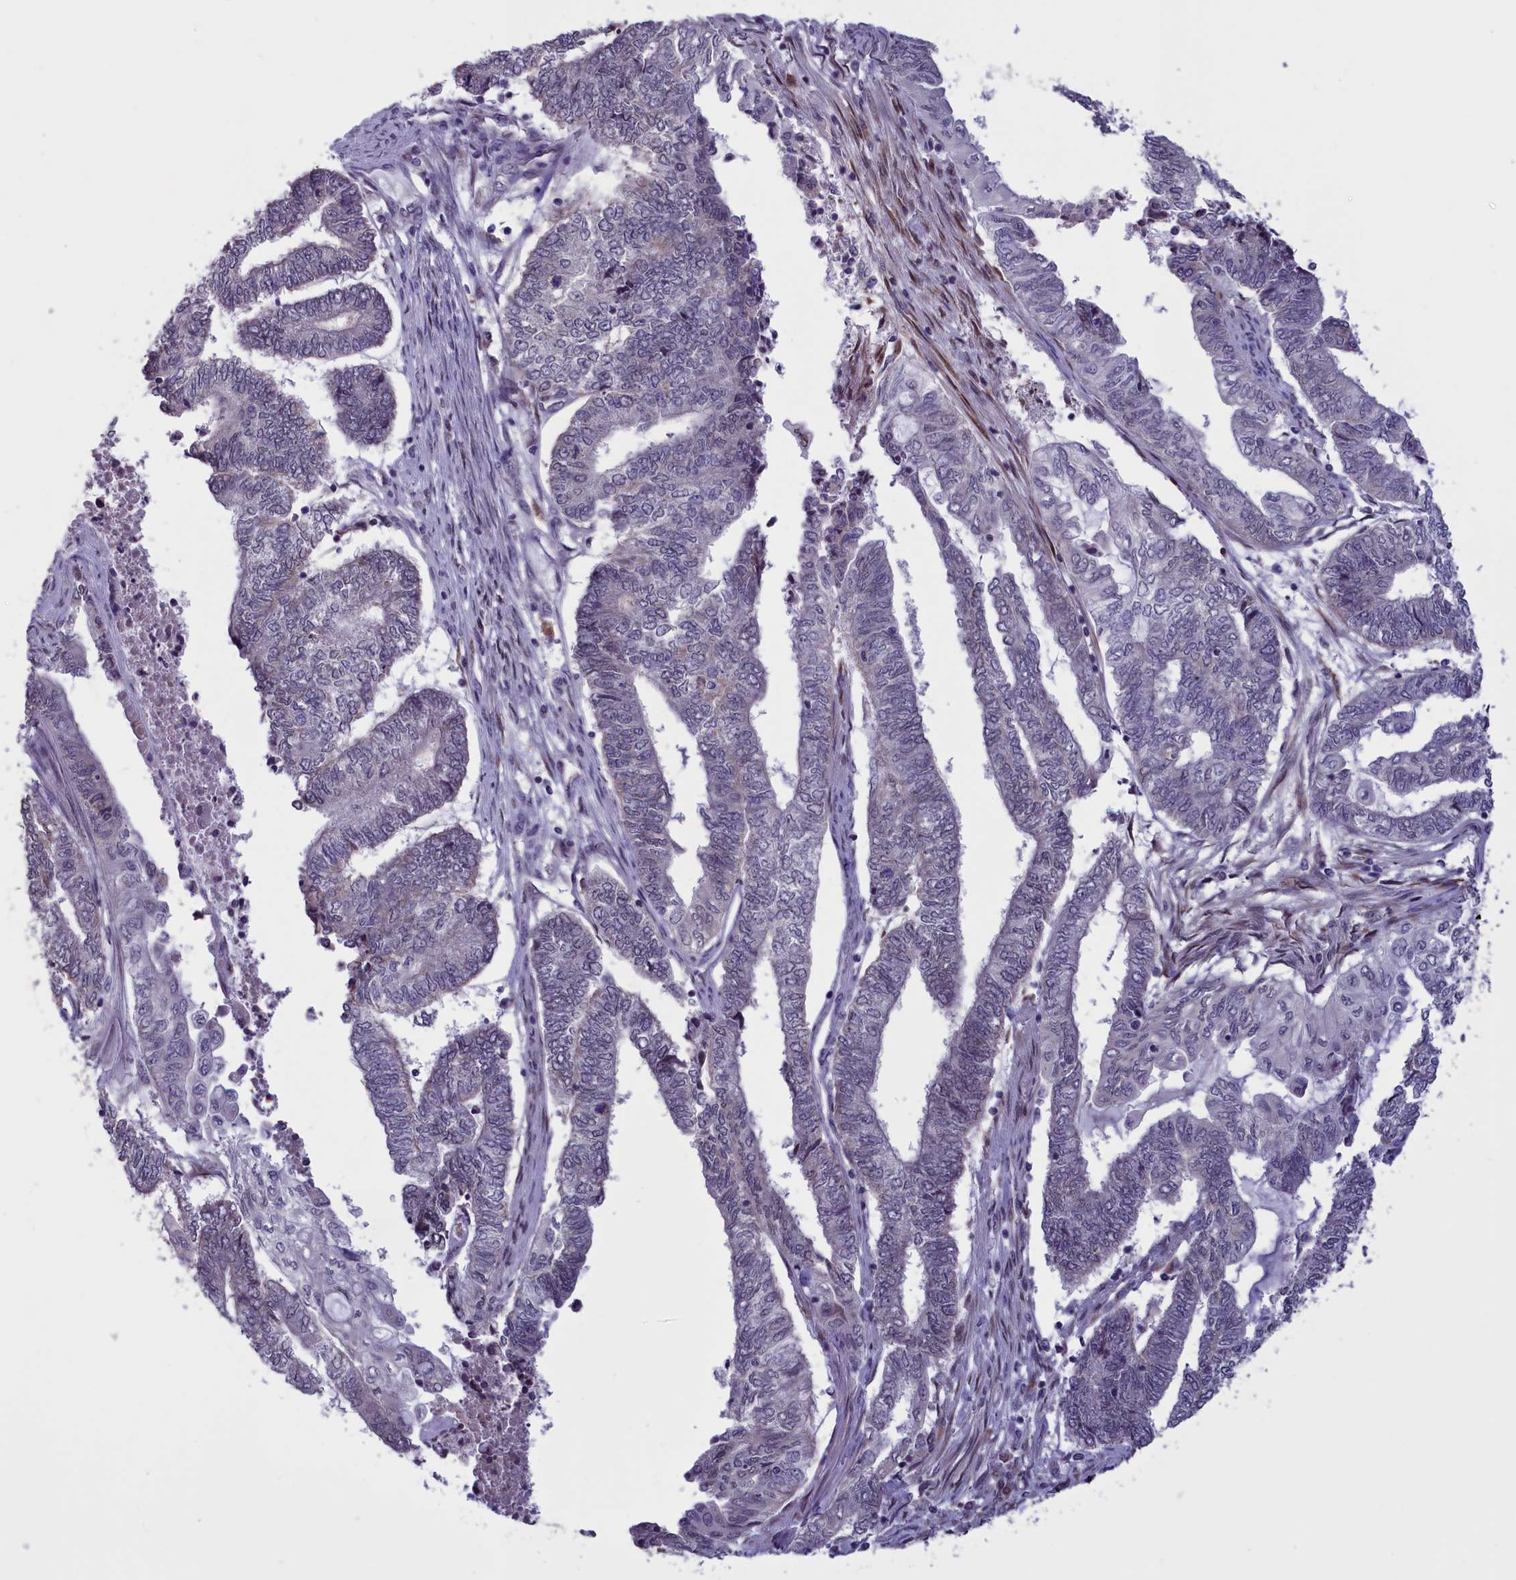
{"staining": {"intensity": "negative", "quantity": "none", "location": "none"}, "tissue": "endometrial cancer", "cell_type": "Tumor cells", "image_type": "cancer", "snomed": [{"axis": "morphology", "description": "Adenocarcinoma, NOS"}, {"axis": "topography", "description": "Uterus"}, {"axis": "topography", "description": "Endometrium"}], "caption": "Photomicrograph shows no significant protein expression in tumor cells of endometrial adenocarcinoma. (Immunohistochemistry (ihc), brightfield microscopy, high magnification).", "gene": "PARS2", "patient": {"sex": "female", "age": 70}}